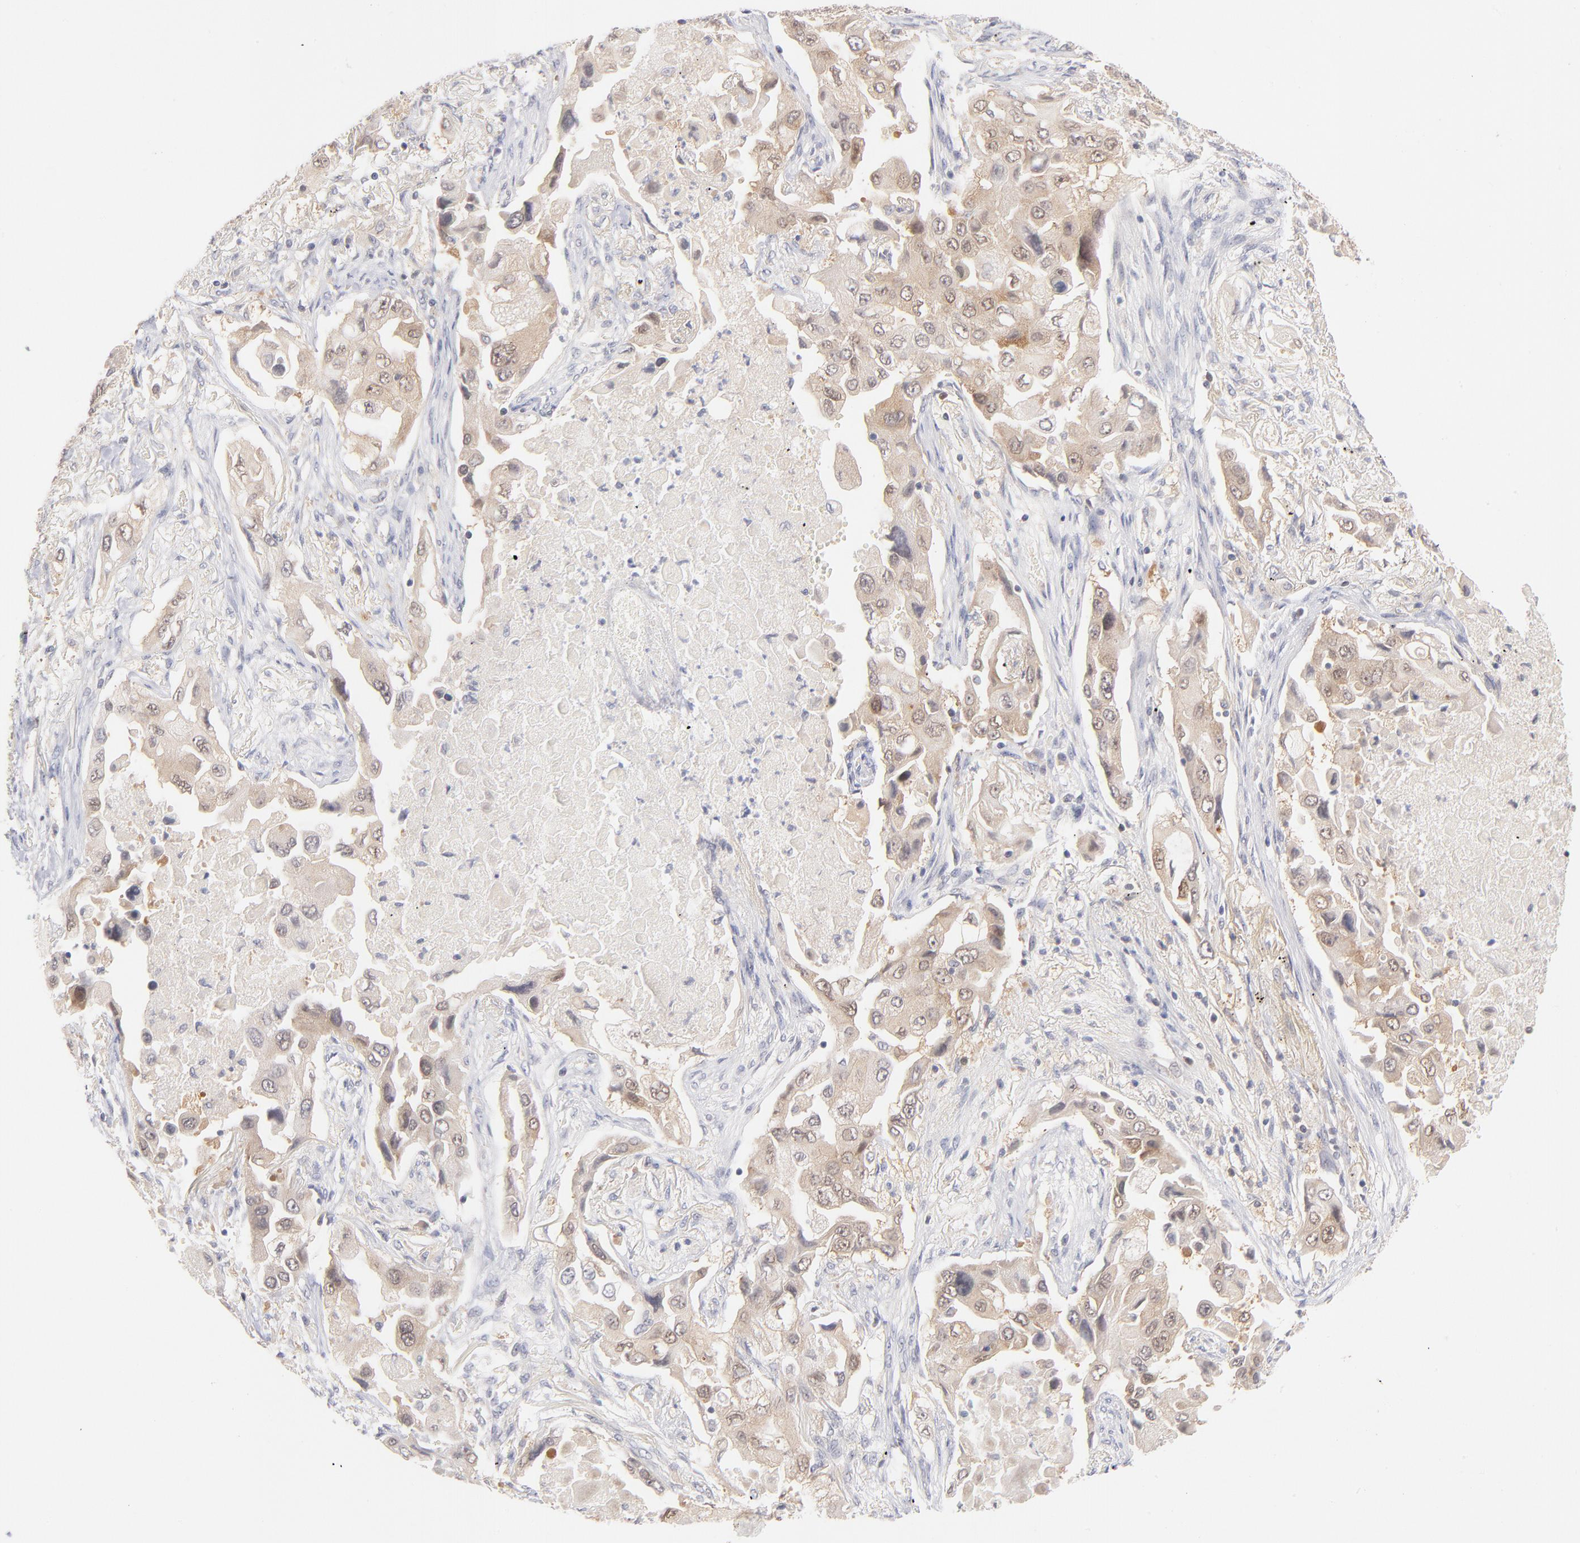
{"staining": {"intensity": "weak", "quantity": ">75%", "location": "cytoplasmic/membranous"}, "tissue": "lung cancer", "cell_type": "Tumor cells", "image_type": "cancer", "snomed": [{"axis": "morphology", "description": "Adenocarcinoma, NOS"}, {"axis": "topography", "description": "Lung"}], "caption": "Immunohistochemical staining of human adenocarcinoma (lung) demonstrates low levels of weak cytoplasmic/membranous positivity in about >75% of tumor cells.", "gene": "CASP6", "patient": {"sex": "female", "age": 65}}